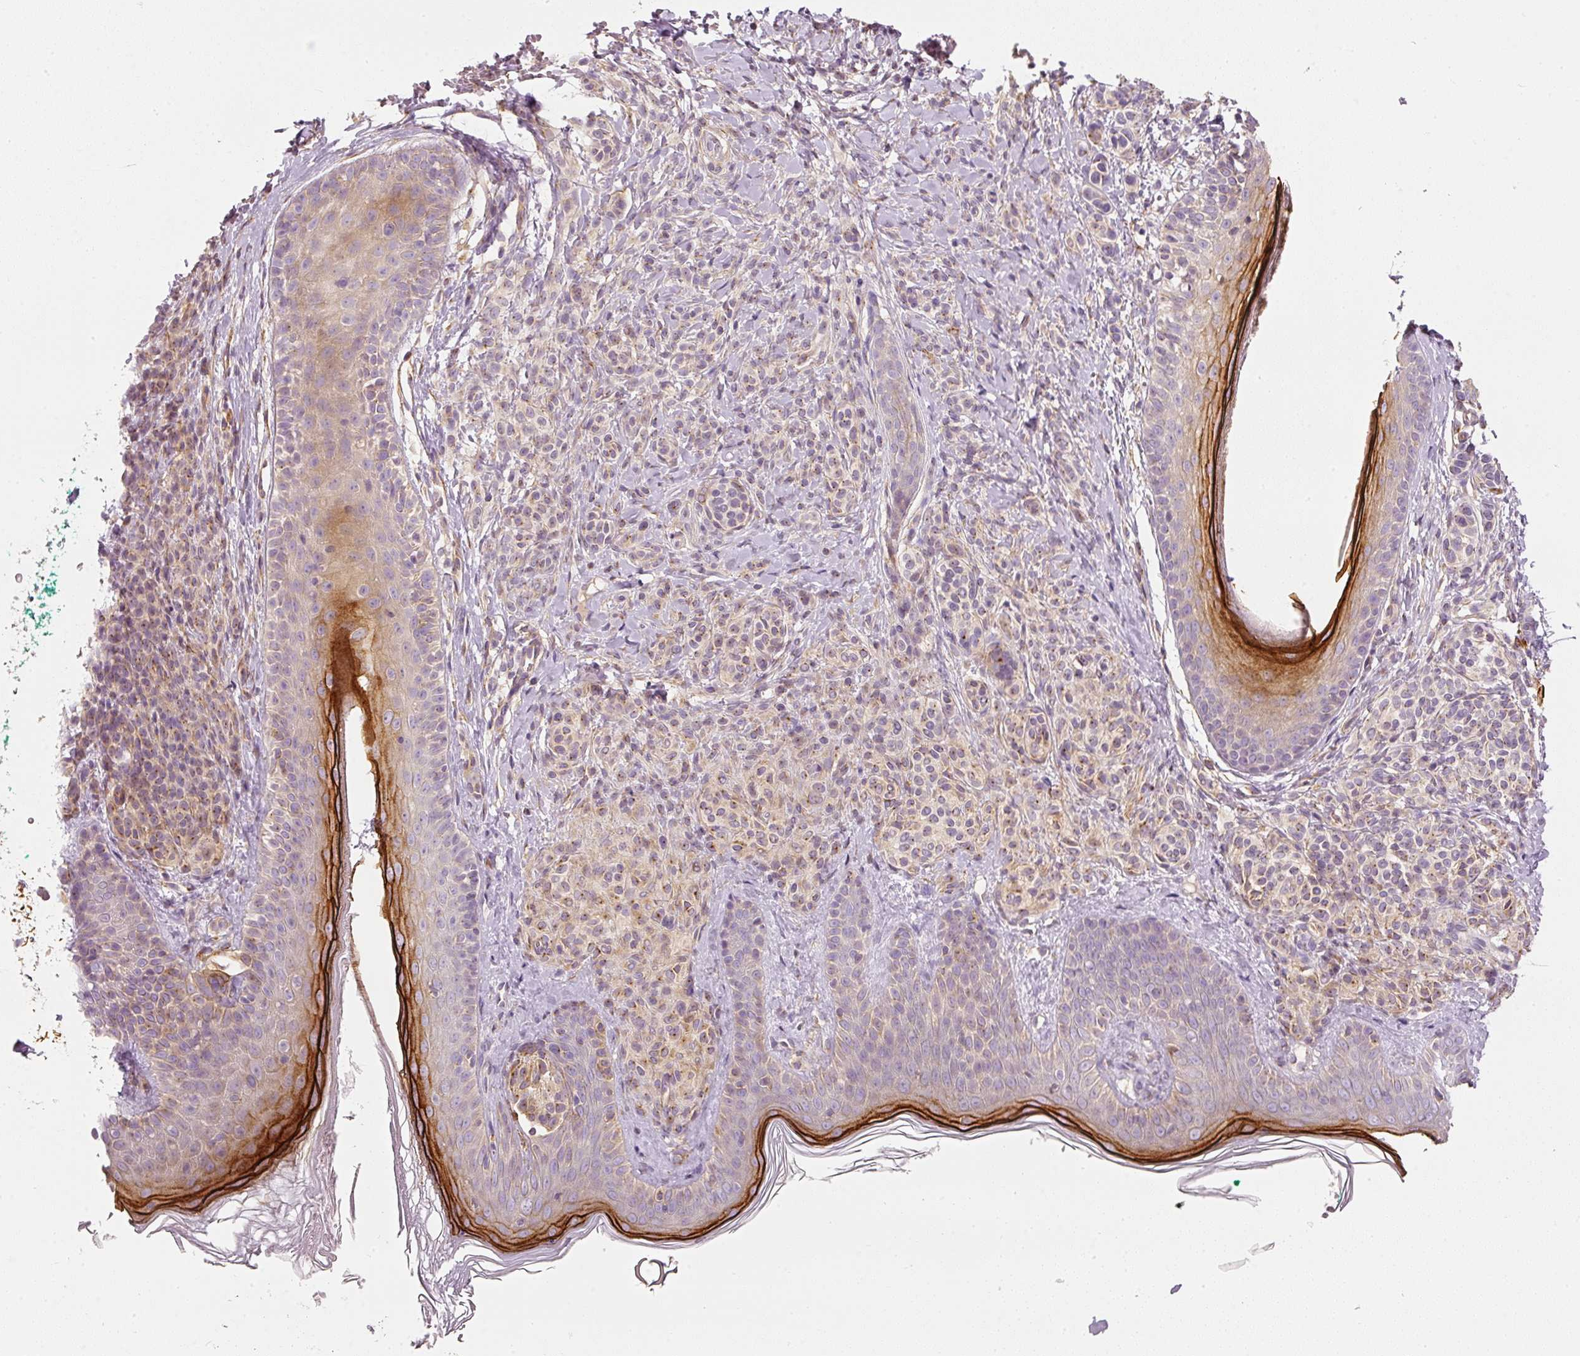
{"staining": {"intensity": "moderate", "quantity": "25%-75%", "location": "cytoplasmic/membranous"}, "tissue": "skin", "cell_type": "Fibroblasts", "image_type": "normal", "snomed": [{"axis": "morphology", "description": "Normal tissue, NOS"}, {"axis": "topography", "description": "Skin"}], "caption": "IHC (DAB) staining of normal skin shows moderate cytoplasmic/membranous protein expression in about 25%-75% of fibroblasts.", "gene": "RNF167", "patient": {"sex": "male", "age": 16}}